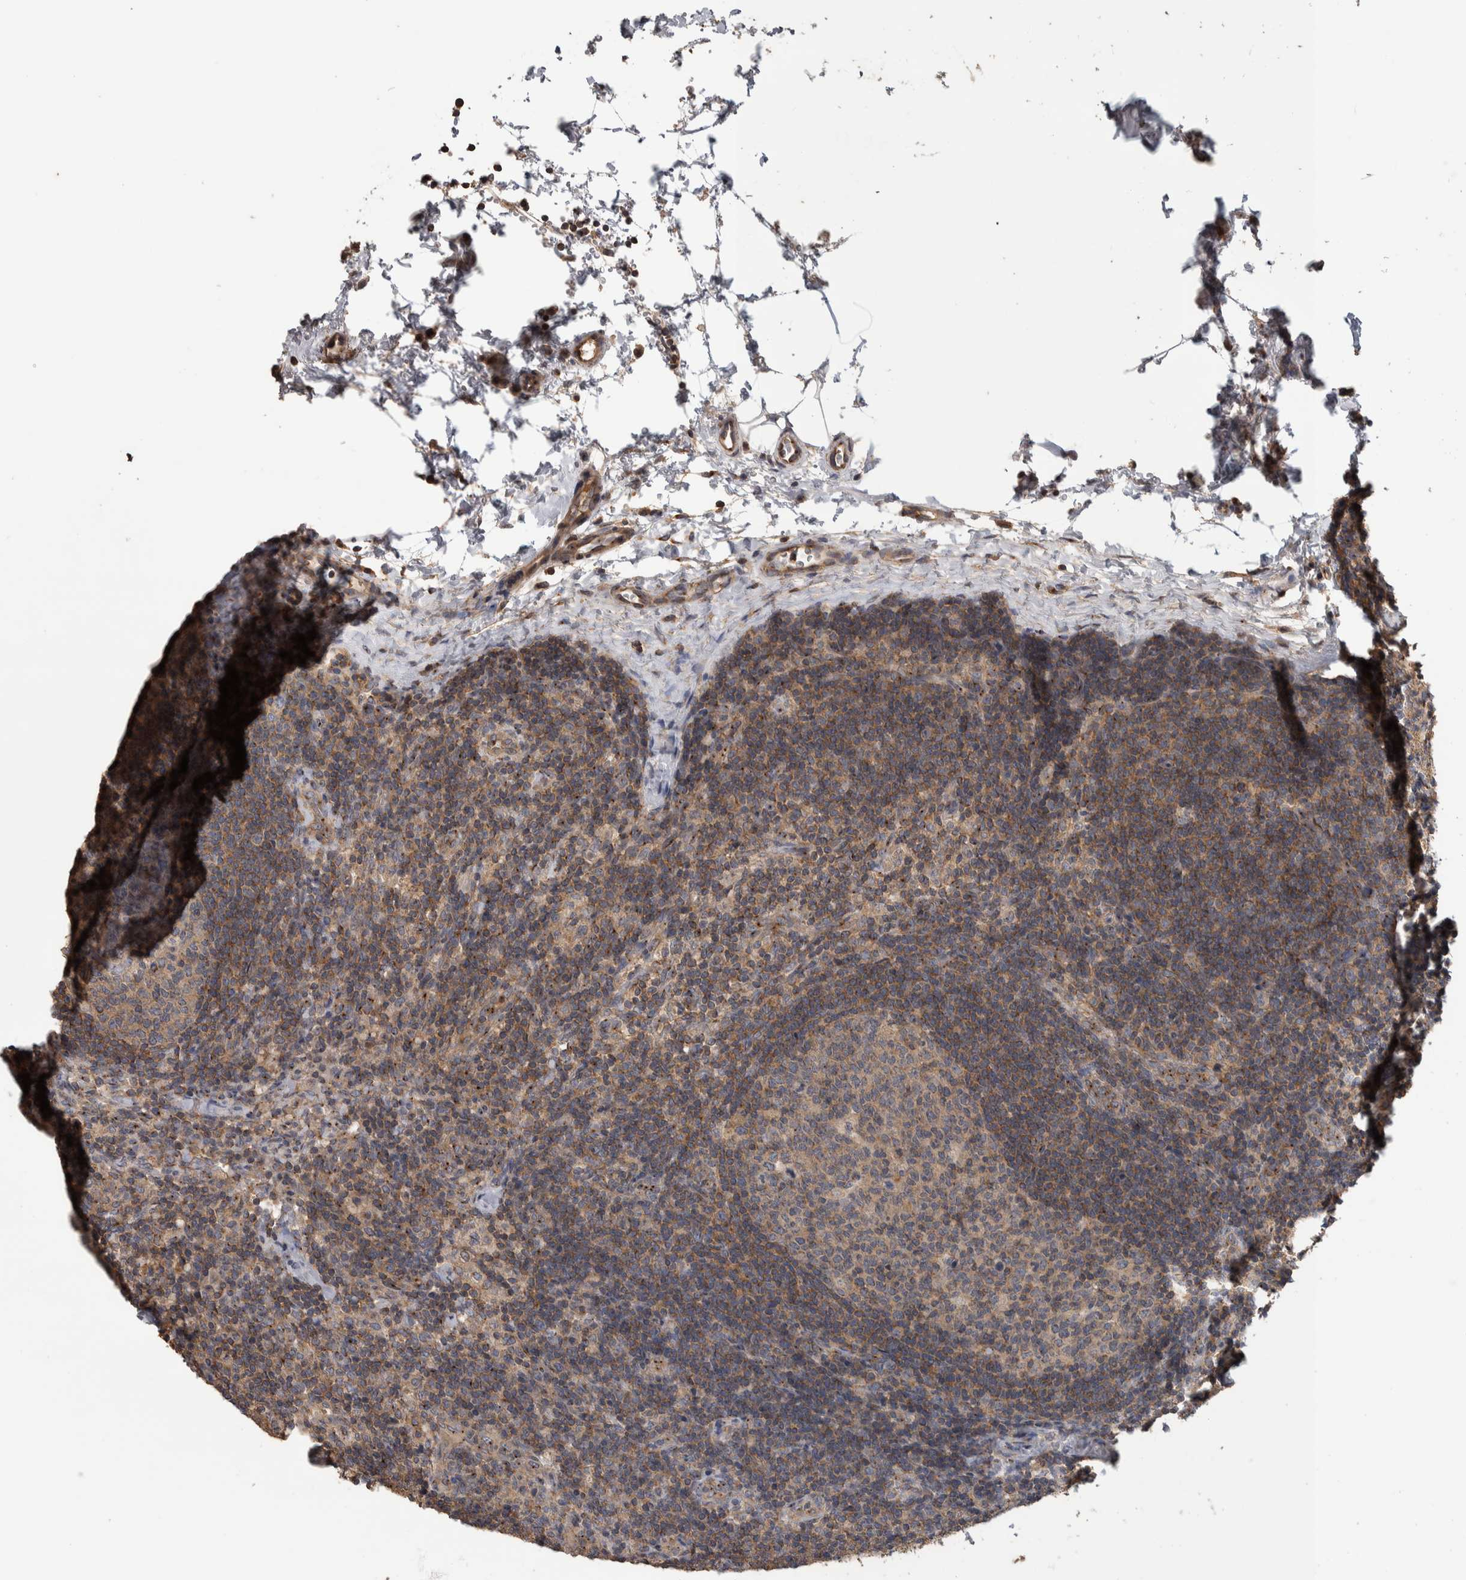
{"staining": {"intensity": "weak", "quantity": ">75%", "location": "cytoplasmic/membranous"}, "tissue": "lymph node", "cell_type": "Germinal center cells", "image_type": "normal", "snomed": [{"axis": "morphology", "description": "Normal tissue, NOS"}, {"axis": "topography", "description": "Lymph node"}], "caption": "DAB (3,3'-diaminobenzidine) immunohistochemical staining of unremarkable lymph node reveals weak cytoplasmic/membranous protein staining in about >75% of germinal center cells.", "gene": "IFRD1", "patient": {"sex": "female", "age": 22}}